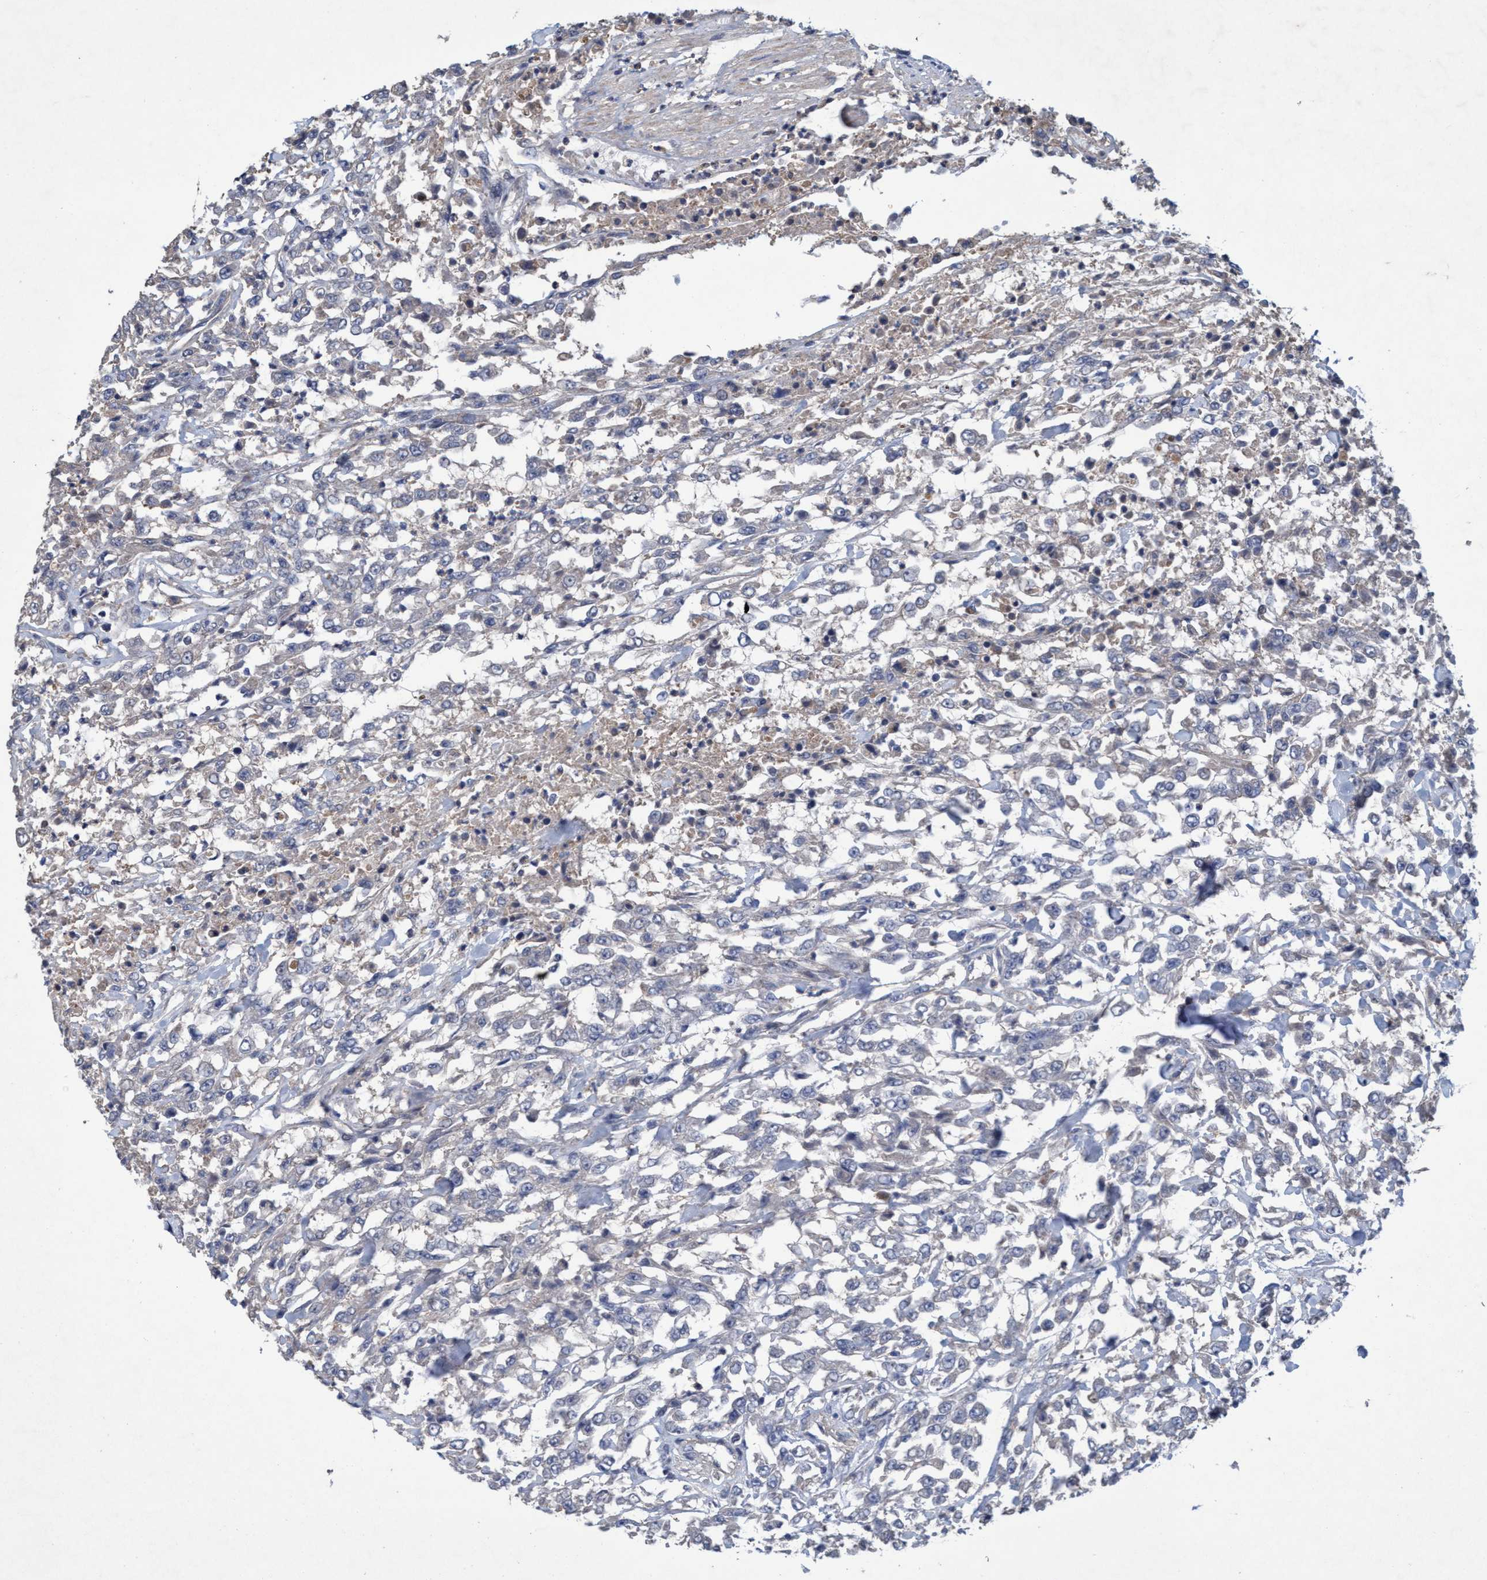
{"staining": {"intensity": "negative", "quantity": "none", "location": "none"}, "tissue": "urothelial cancer", "cell_type": "Tumor cells", "image_type": "cancer", "snomed": [{"axis": "morphology", "description": "Urothelial carcinoma, High grade"}, {"axis": "topography", "description": "Urinary bladder"}], "caption": "High power microscopy histopathology image of an IHC image of urothelial carcinoma (high-grade), revealing no significant positivity in tumor cells.", "gene": "ZNF677", "patient": {"sex": "male", "age": 46}}